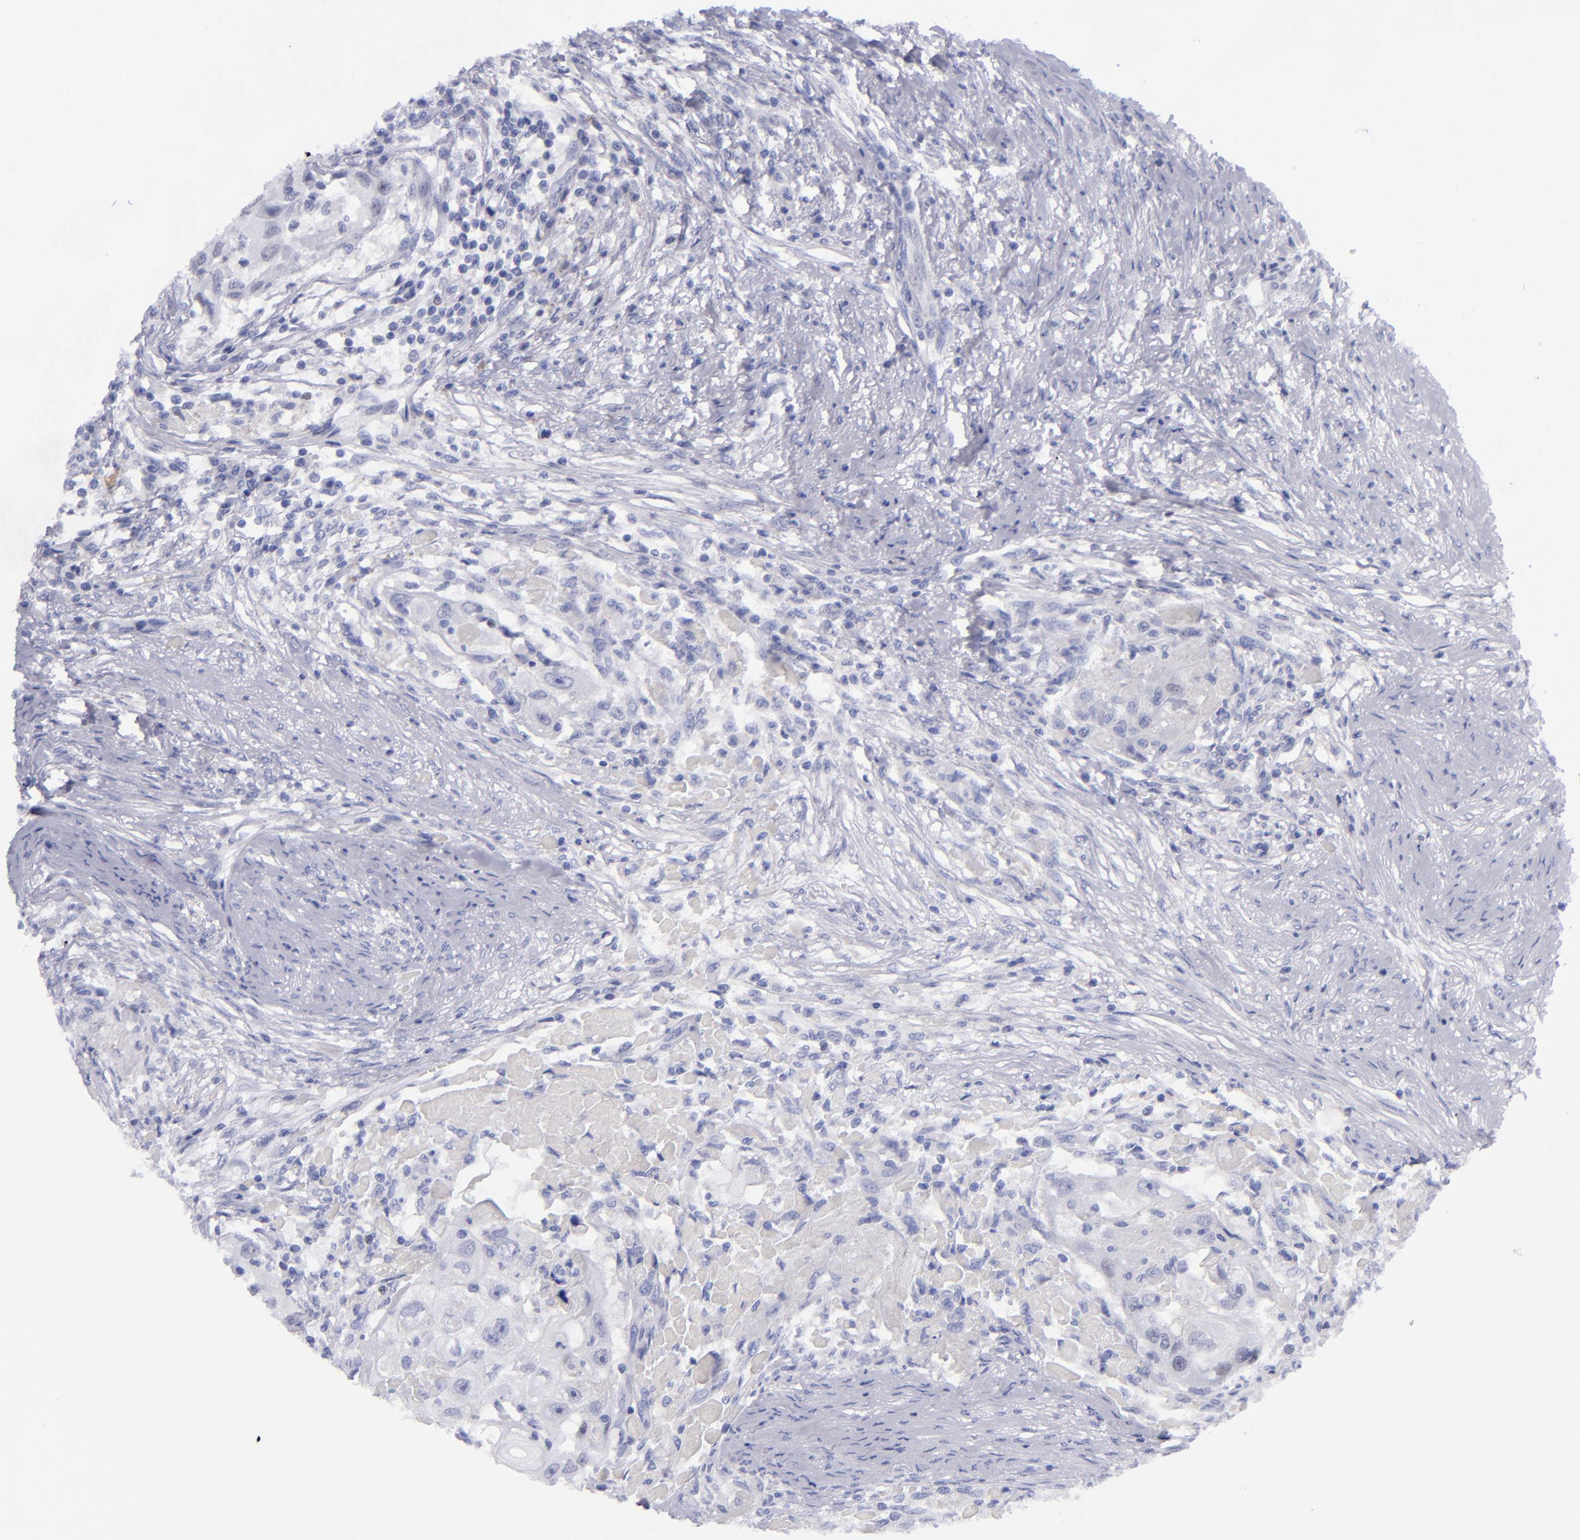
{"staining": {"intensity": "negative", "quantity": "none", "location": "none"}, "tissue": "head and neck cancer", "cell_type": "Tumor cells", "image_type": "cancer", "snomed": [{"axis": "morphology", "description": "Squamous cell carcinoma, NOS"}, {"axis": "topography", "description": "Head-Neck"}], "caption": "The image shows no significant positivity in tumor cells of squamous cell carcinoma (head and neck).", "gene": "MCM7", "patient": {"sex": "male", "age": 64}}